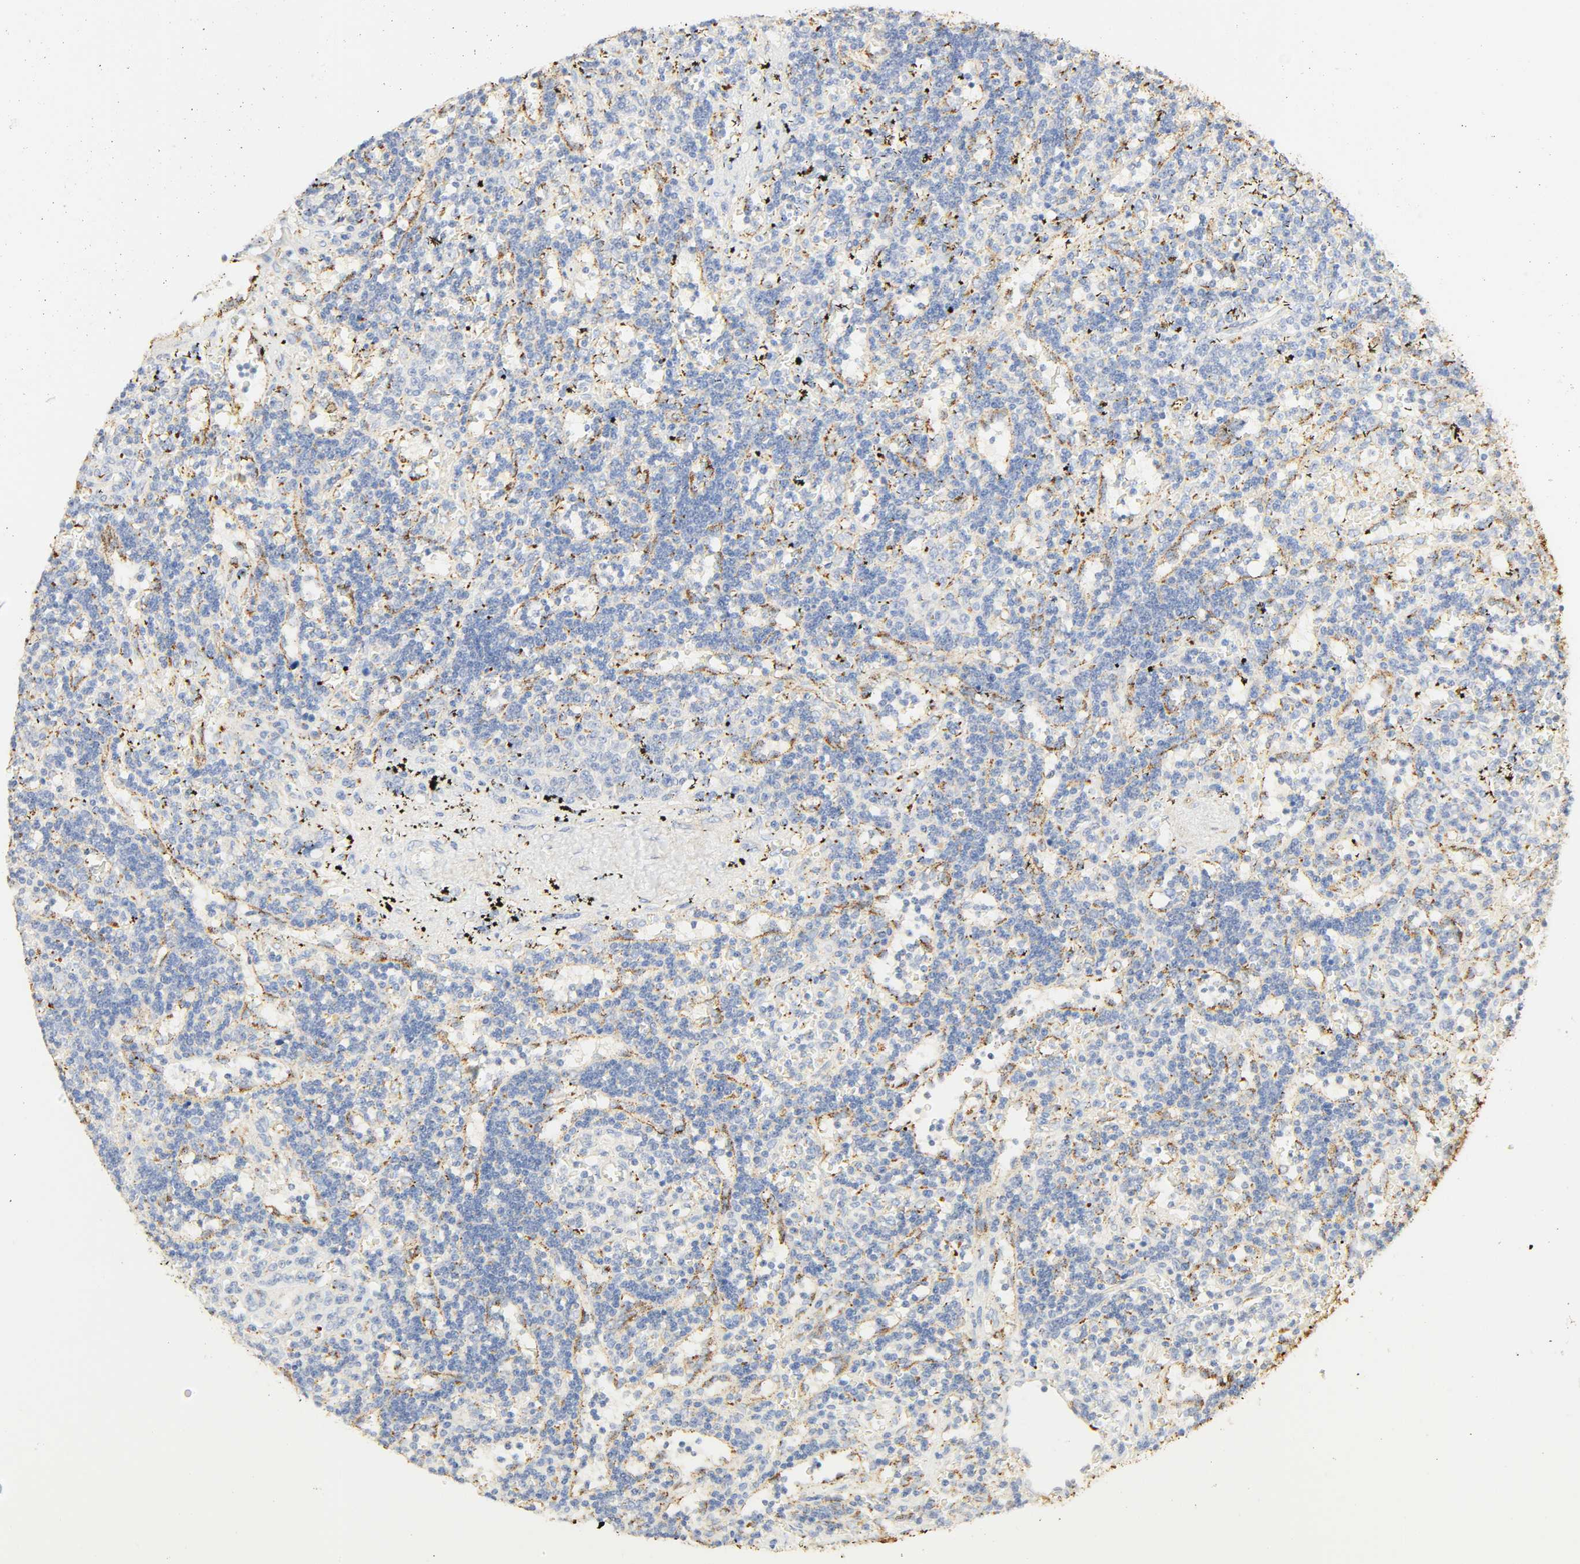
{"staining": {"intensity": "moderate", "quantity": "<25%", "location": "cytoplasmic/membranous"}, "tissue": "lymphoma", "cell_type": "Tumor cells", "image_type": "cancer", "snomed": [{"axis": "morphology", "description": "Malignant lymphoma, non-Hodgkin's type, Low grade"}, {"axis": "topography", "description": "Spleen"}], "caption": "High-power microscopy captured an immunohistochemistry (IHC) micrograph of malignant lymphoma, non-Hodgkin's type (low-grade), revealing moderate cytoplasmic/membranous expression in about <25% of tumor cells. The protein of interest is shown in brown color, while the nuclei are stained blue.", "gene": "CAMK2A", "patient": {"sex": "male", "age": 60}}